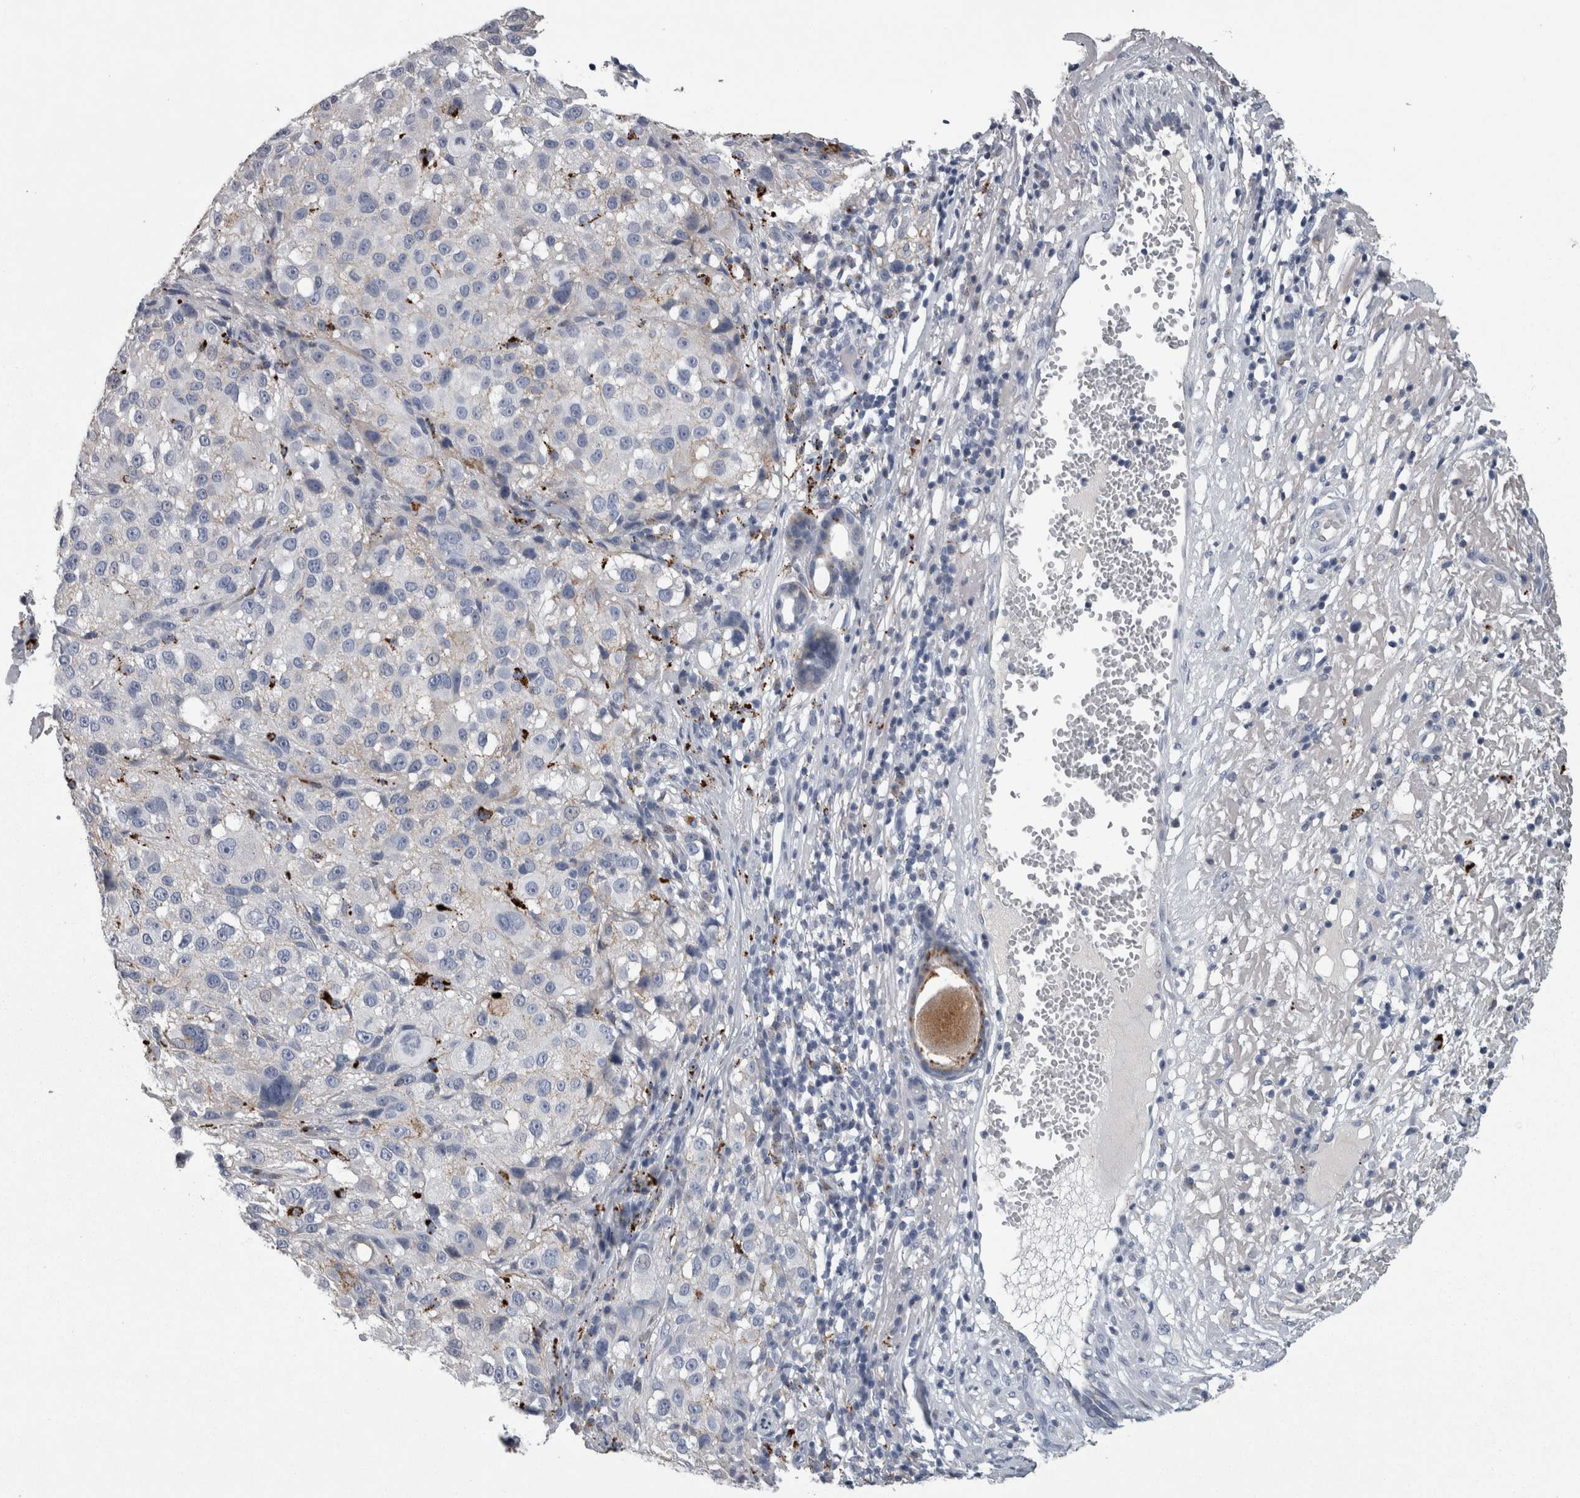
{"staining": {"intensity": "negative", "quantity": "none", "location": "none"}, "tissue": "melanoma", "cell_type": "Tumor cells", "image_type": "cancer", "snomed": [{"axis": "morphology", "description": "Necrosis, NOS"}, {"axis": "morphology", "description": "Malignant melanoma, NOS"}, {"axis": "topography", "description": "Skin"}], "caption": "Malignant melanoma stained for a protein using IHC shows no positivity tumor cells.", "gene": "DPP7", "patient": {"sex": "female", "age": 87}}